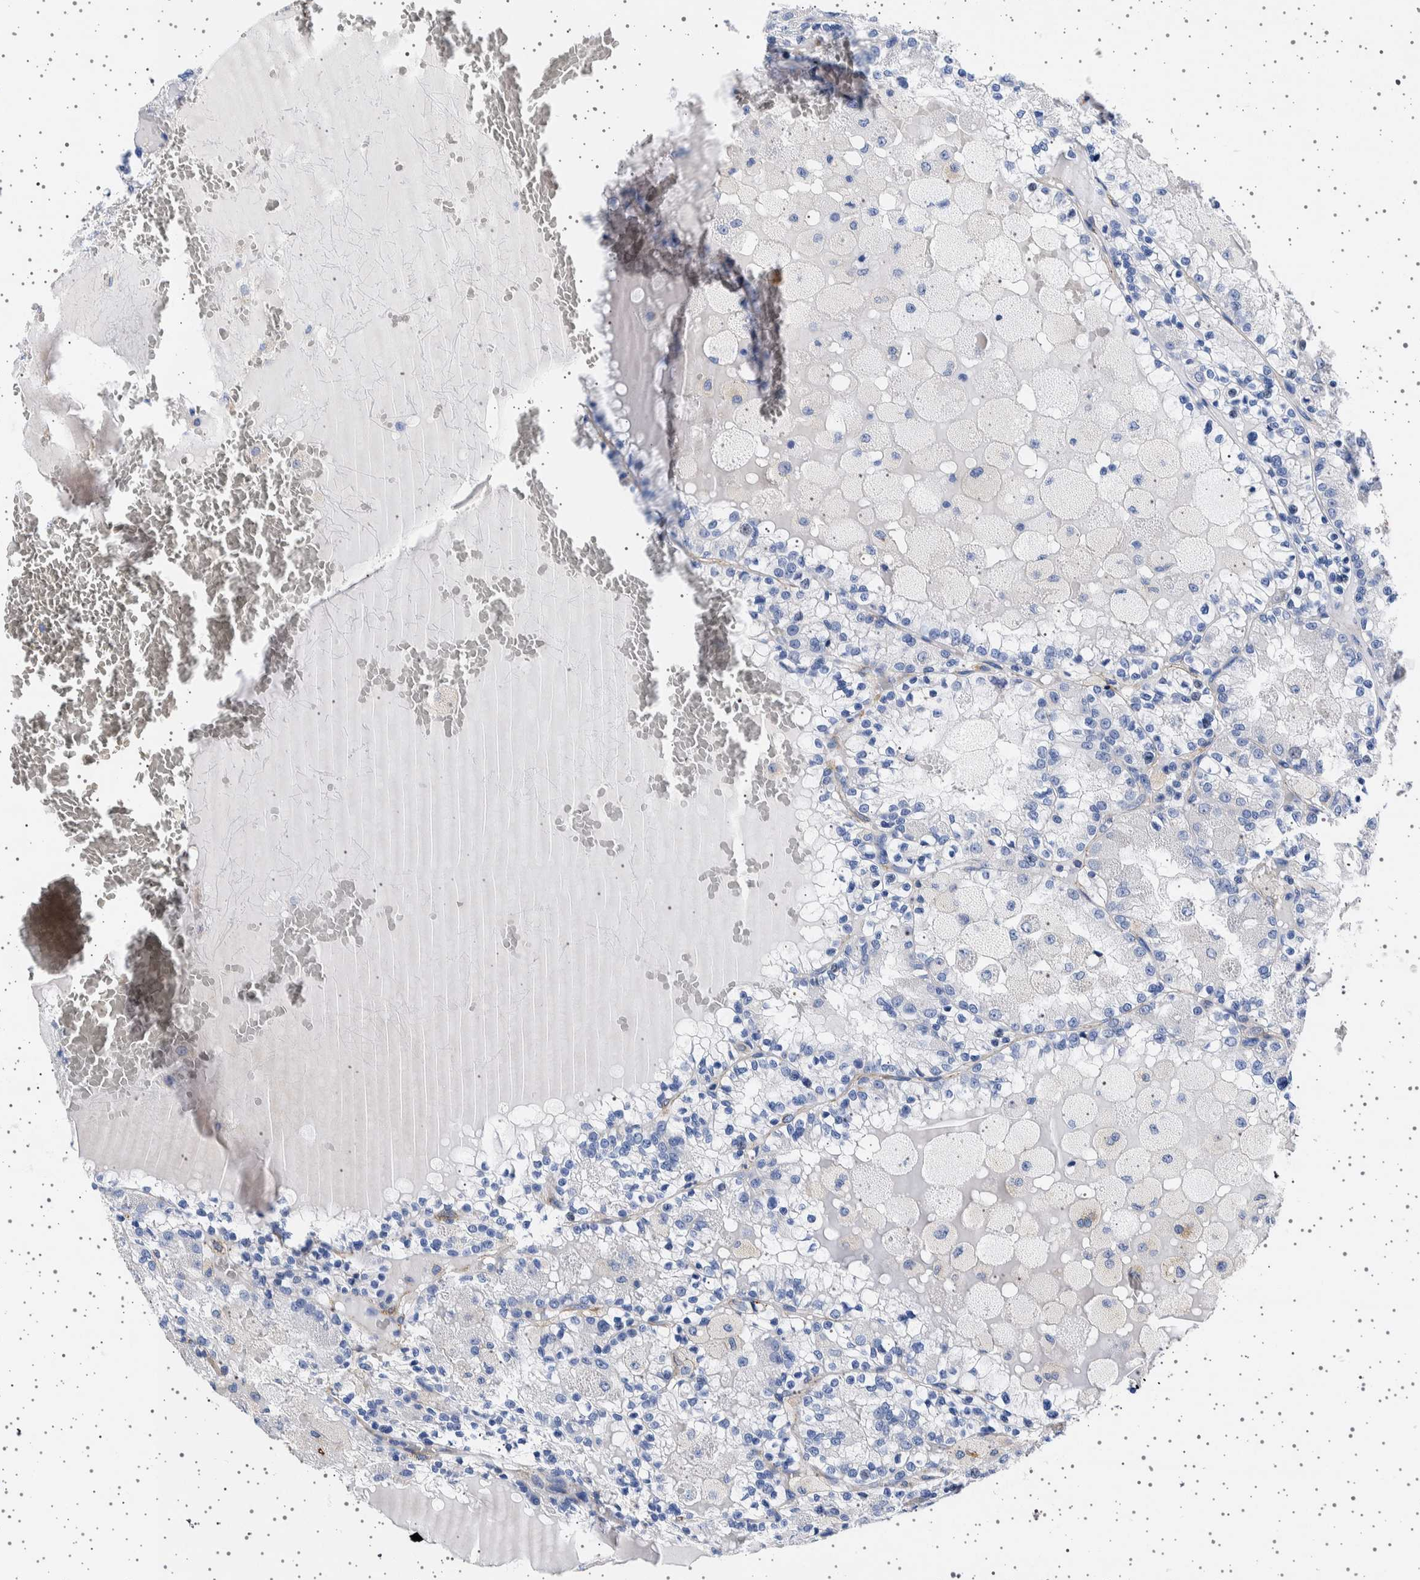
{"staining": {"intensity": "negative", "quantity": "none", "location": "none"}, "tissue": "renal cancer", "cell_type": "Tumor cells", "image_type": "cancer", "snomed": [{"axis": "morphology", "description": "Adenocarcinoma, NOS"}, {"axis": "topography", "description": "Kidney"}], "caption": "Renal cancer was stained to show a protein in brown. There is no significant positivity in tumor cells.", "gene": "SEPTIN4", "patient": {"sex": "female", "age": 56}}